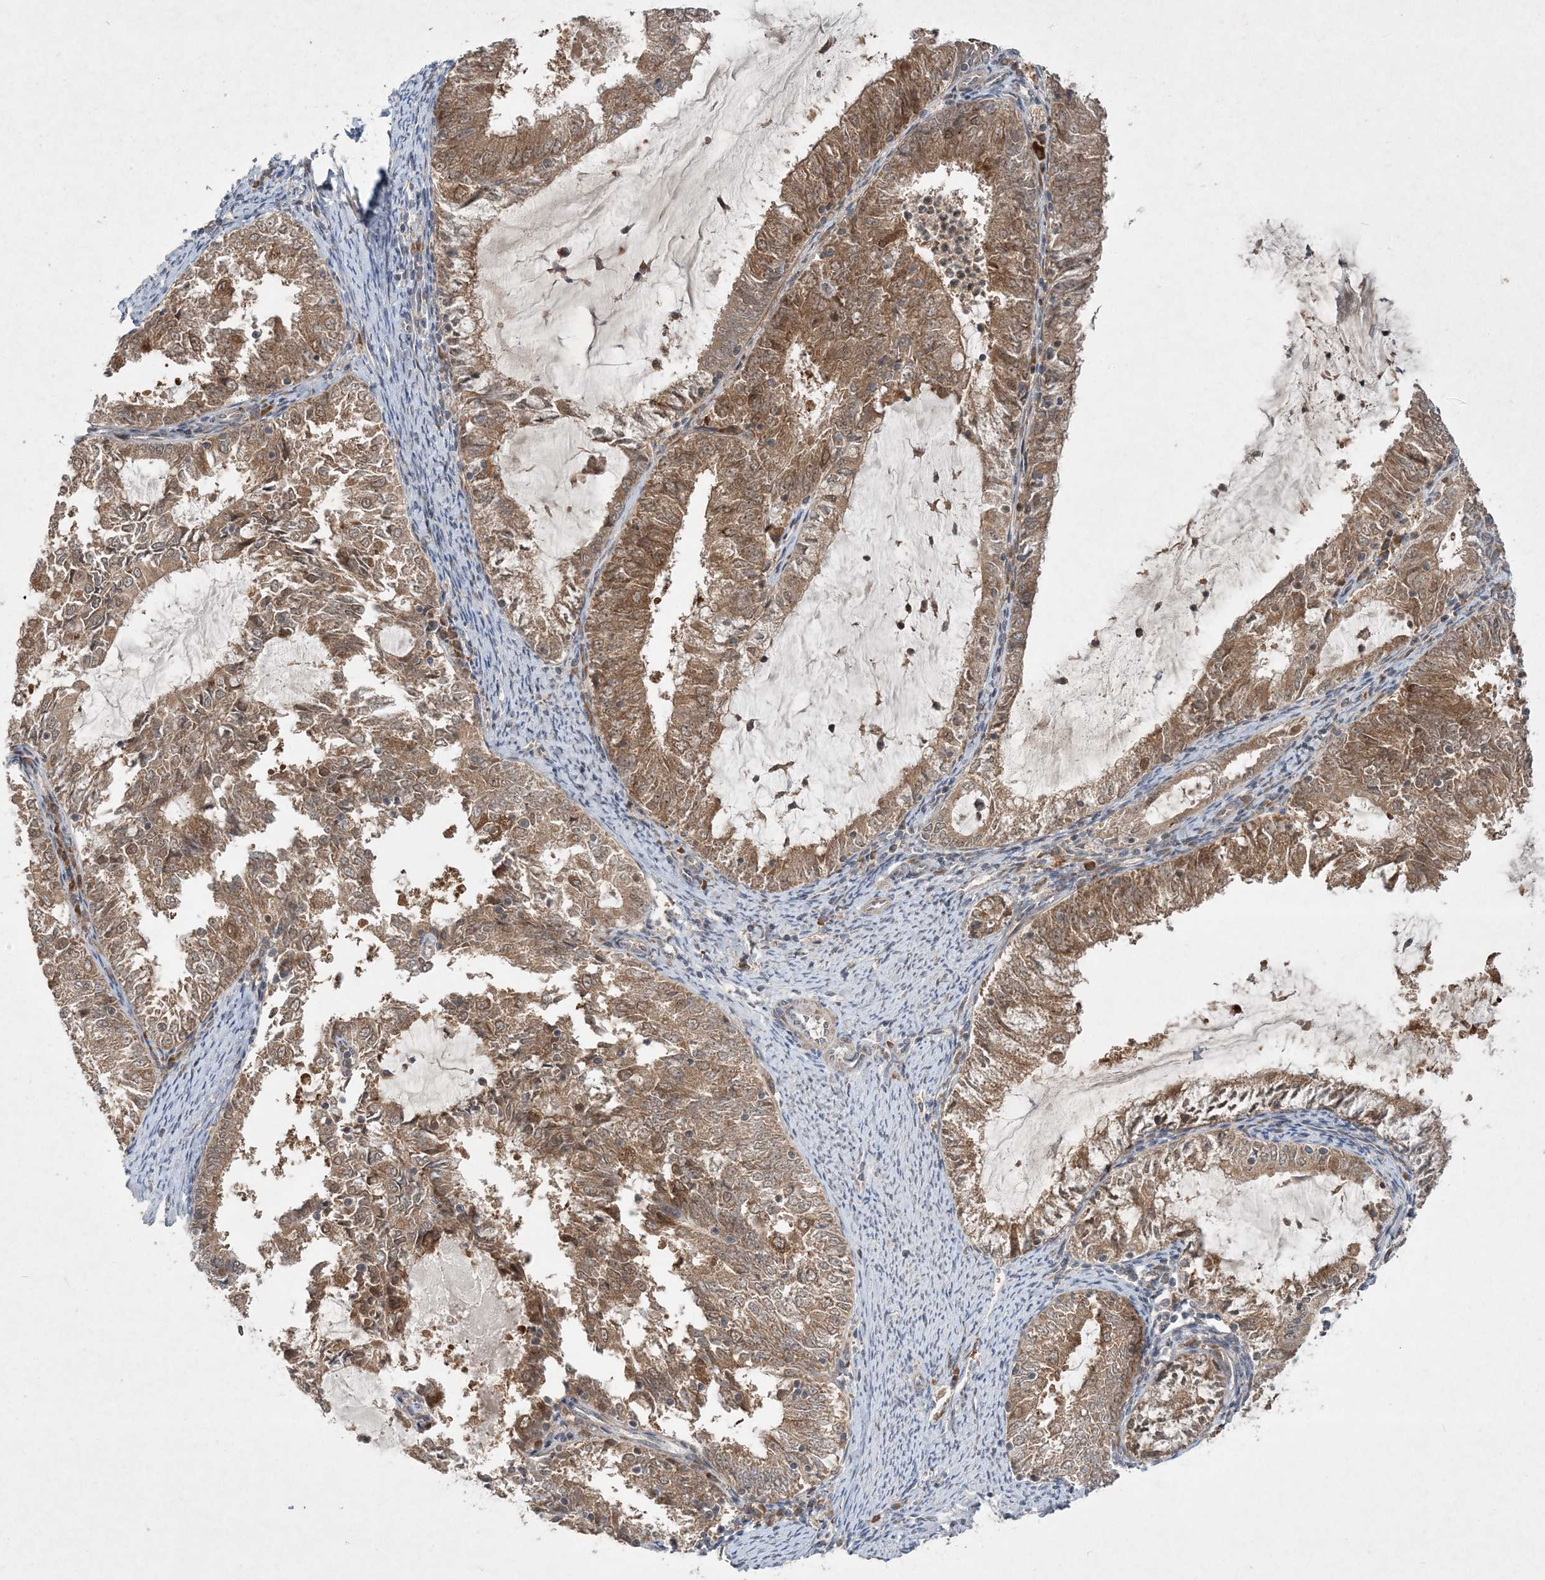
{"staining": {"intensity": "moderate", "quantity": ">75%", "location": "cytoplasmic/membranous"}, "tissue": "endometrial cancer", "cell_type": "Tumor cells", "image_type": "cancer", "snomed": [{"axis": "morphology", "description": "Adenocarcinoma, NOS"}, {"axis": "topography", "description": "Endometrium"}], "caption": "Immunohistochemical staining of human adenocarcinoma (endometrial) reveals medium levels of moderate cytoplasmic/membranous protein positivity in approximately >75% of tumor cells. (DAB (3,3'-diaminobenzidine) = brown stain, brightfield microscopy at high magnification).", "gene": "UBR3", "patient": {"sex": "female", "age": 57}}